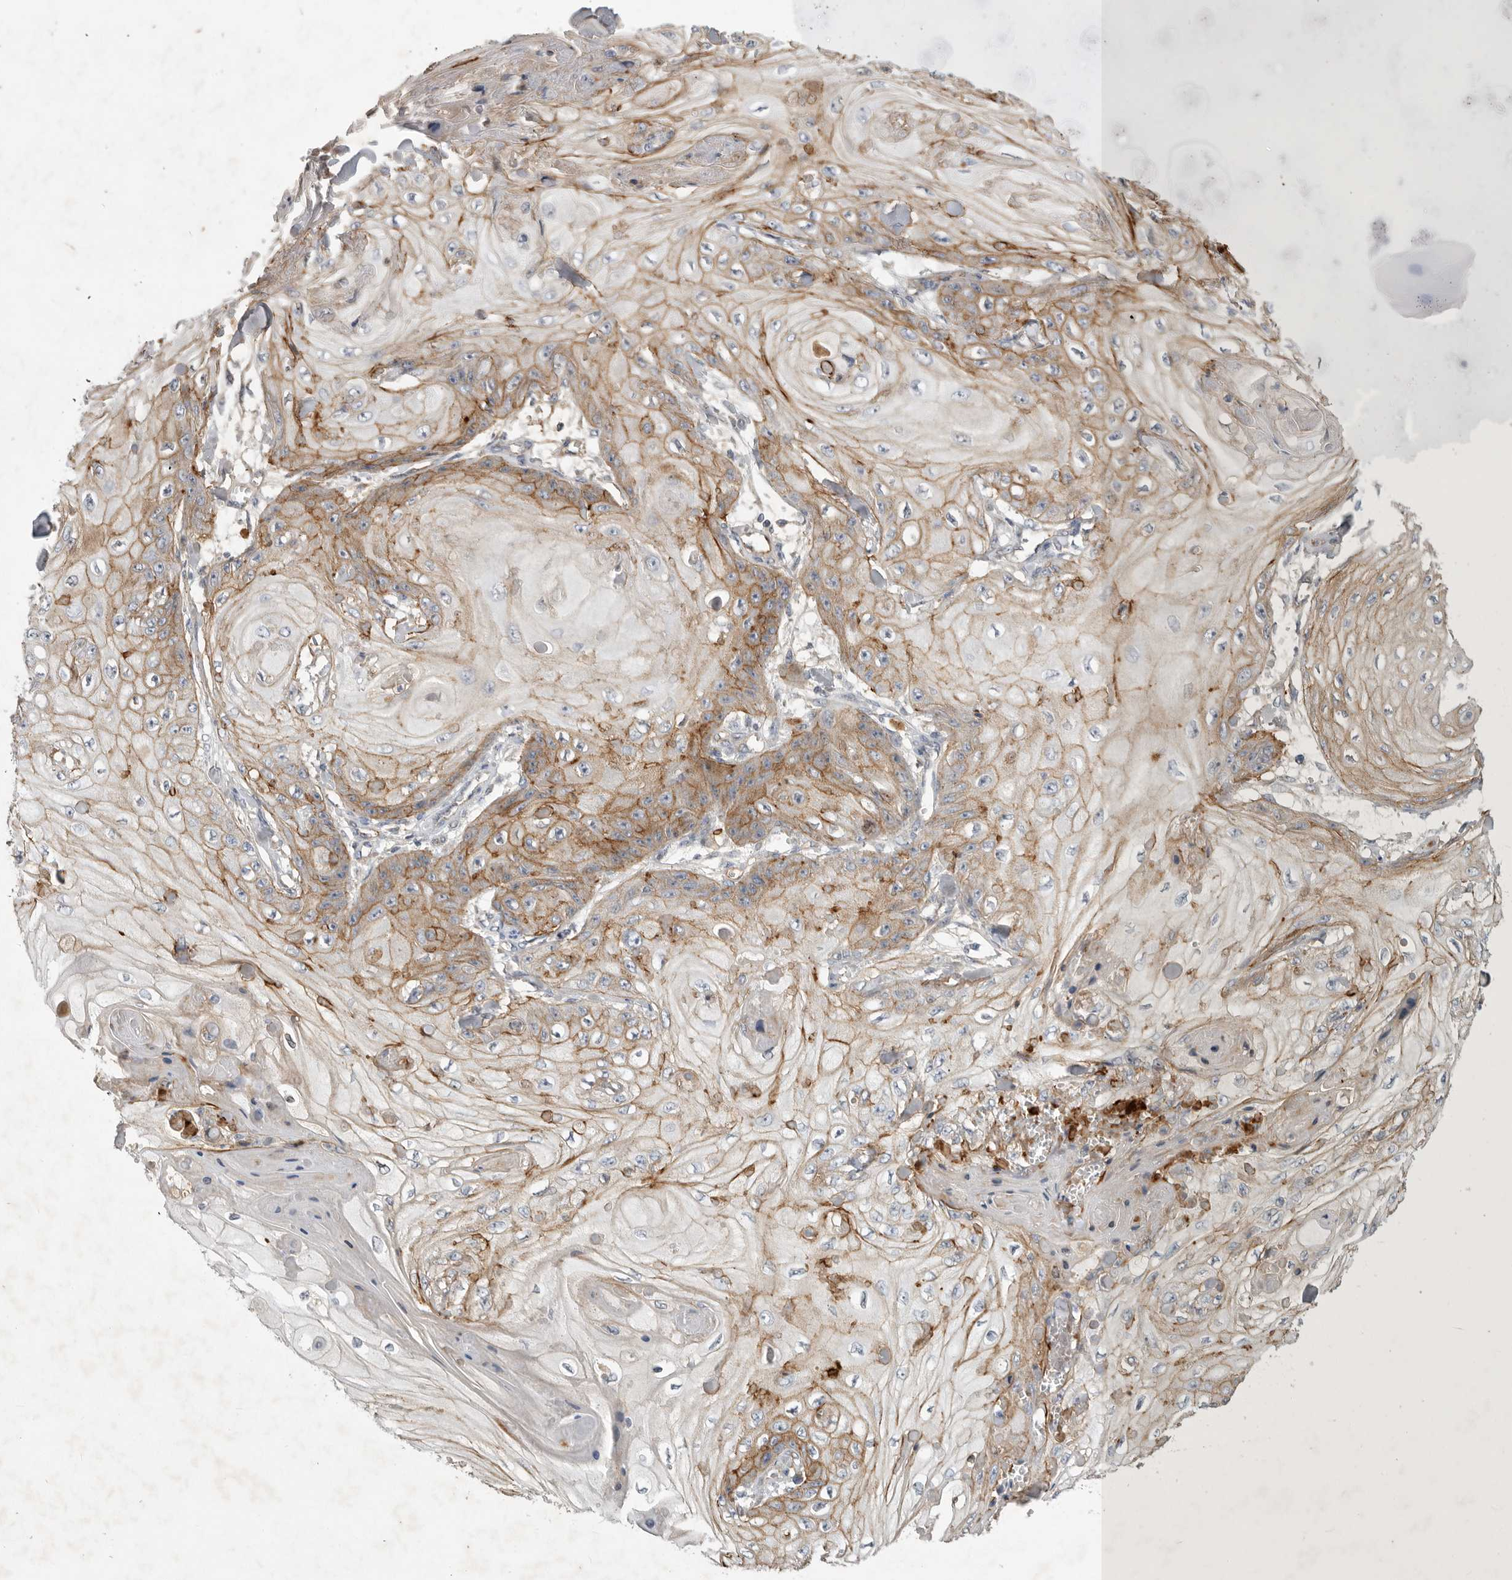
{"staining": {"intensity": "moderate", "quantity": "25%-75%", "location": "cytoplasmic/membranous"}, "tissue": "skin cancer", "cell_type": "Tumor cells", "image_type": "cancer", "snomed": [{"axis": "morphology", "description": "Squamous cell carcinoma, NOS"}, {"axis": "topography", "description": "Skin"}], "caption": "Immunohistochemical staining of skin cancer (squamous cell carcinoma) exhibits moderate cytoplasmic/membranous protein expression in about 25%-75% of tumor cells. The staining was performed using DAB (3,3'-diaminobenzidine) to visualize the protein expression in brown, while the nuclei were stained in blue with hematoxylin (Magnification: 20x).", "gene": "MLPH", "patient": {"sex": "male", "age": 74}}